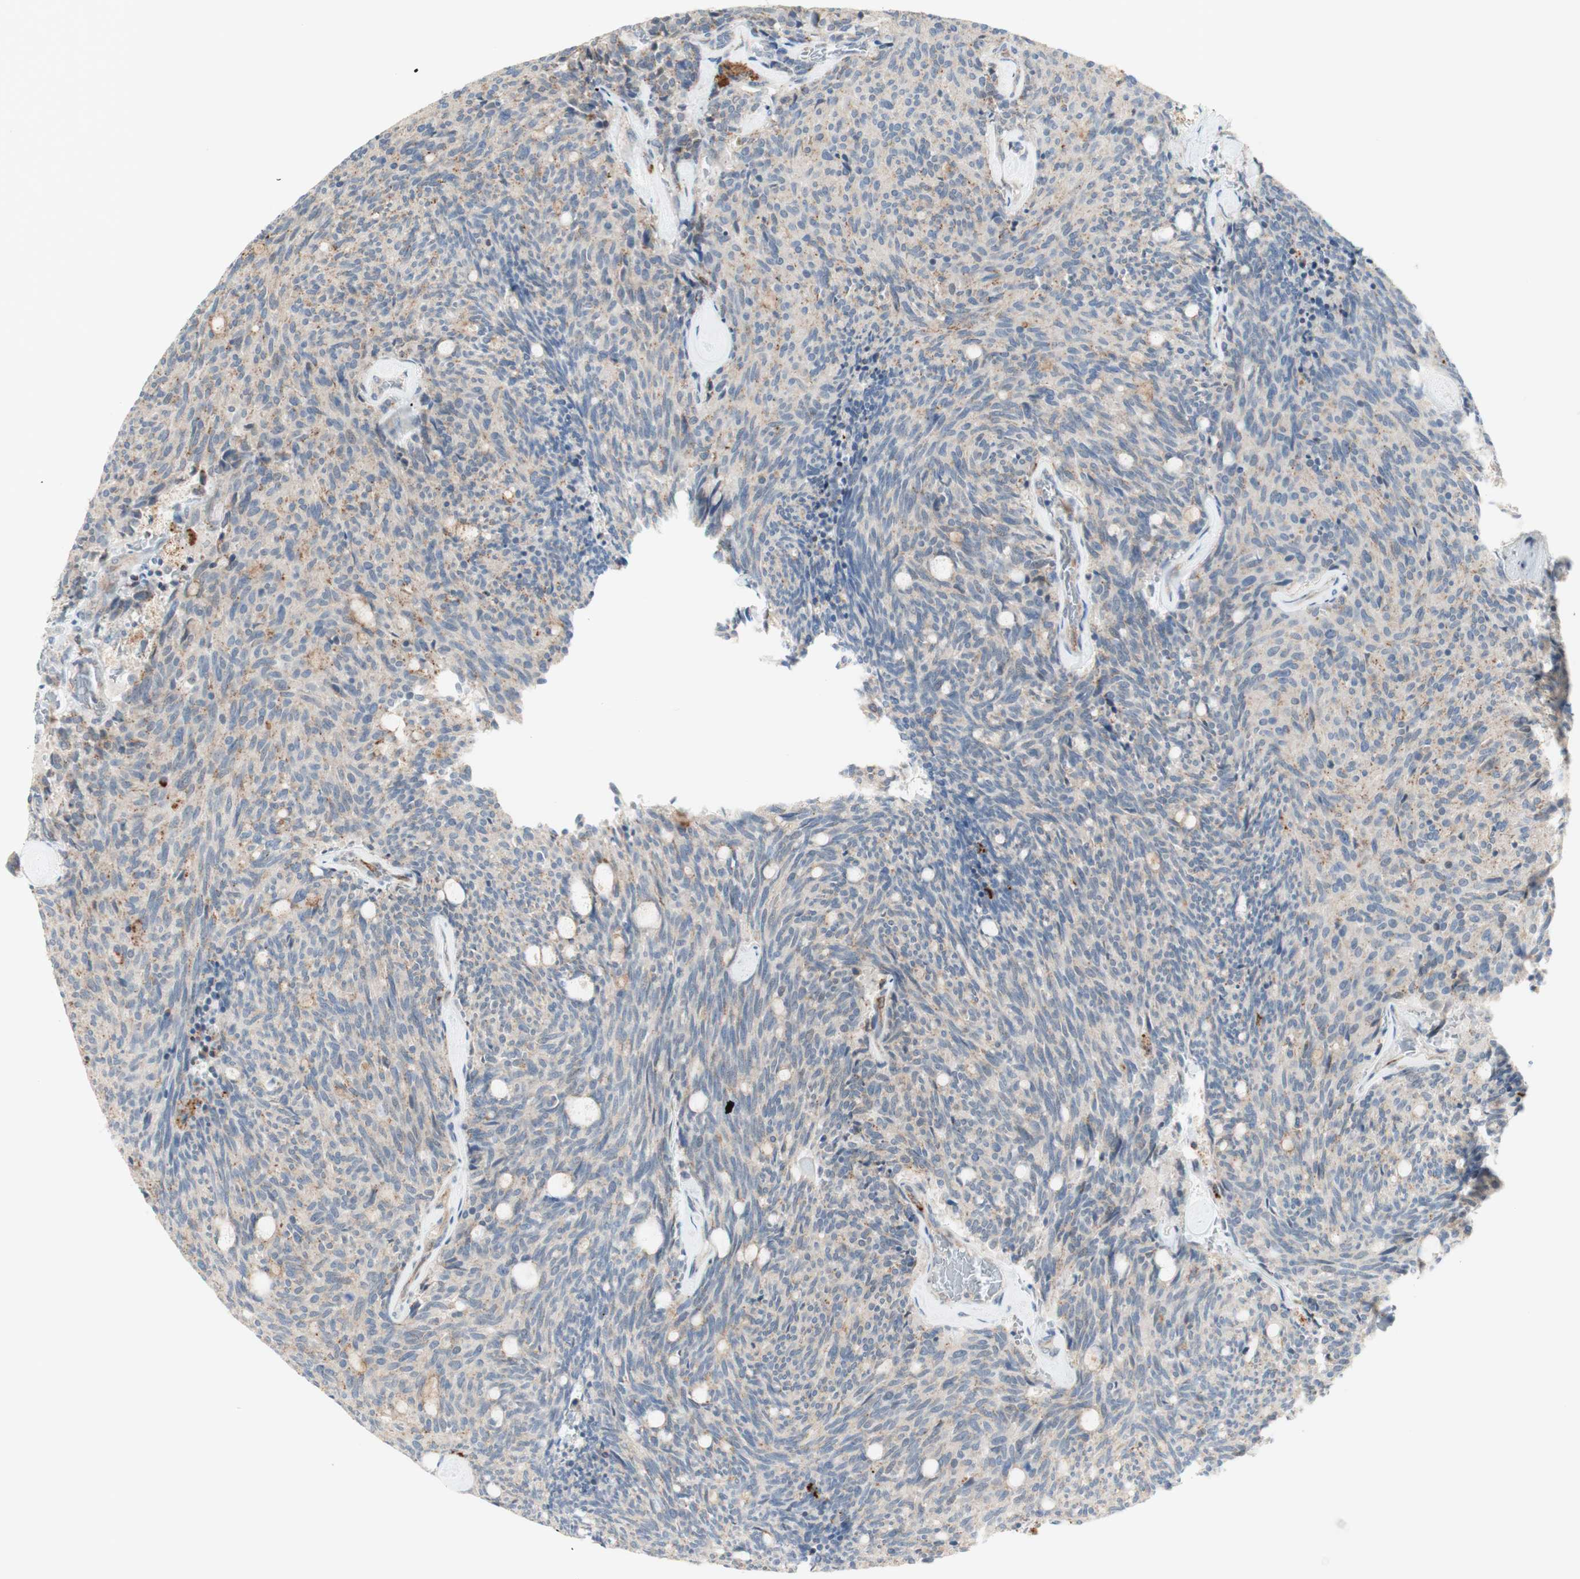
{"staining": {"intensity": "moderate", "quantity": "<25%", "location": "cytoplasmic/membranous"}, "tissue": "carcinoid", "cell_type": "Tumor cells", "image_type": "cancer", "snomed": [{"axis": "morphology", "description": "Carcinoid, malignant, NOS"}, {"axis": "topography", "description": "Pancreas"}], "caption": "Carcinoid (malignant) stained with a protein marker exhibits moderate staining in tumor cells.", "gene": "GAPT", "patient": {"sex": "female", "age": 54}}